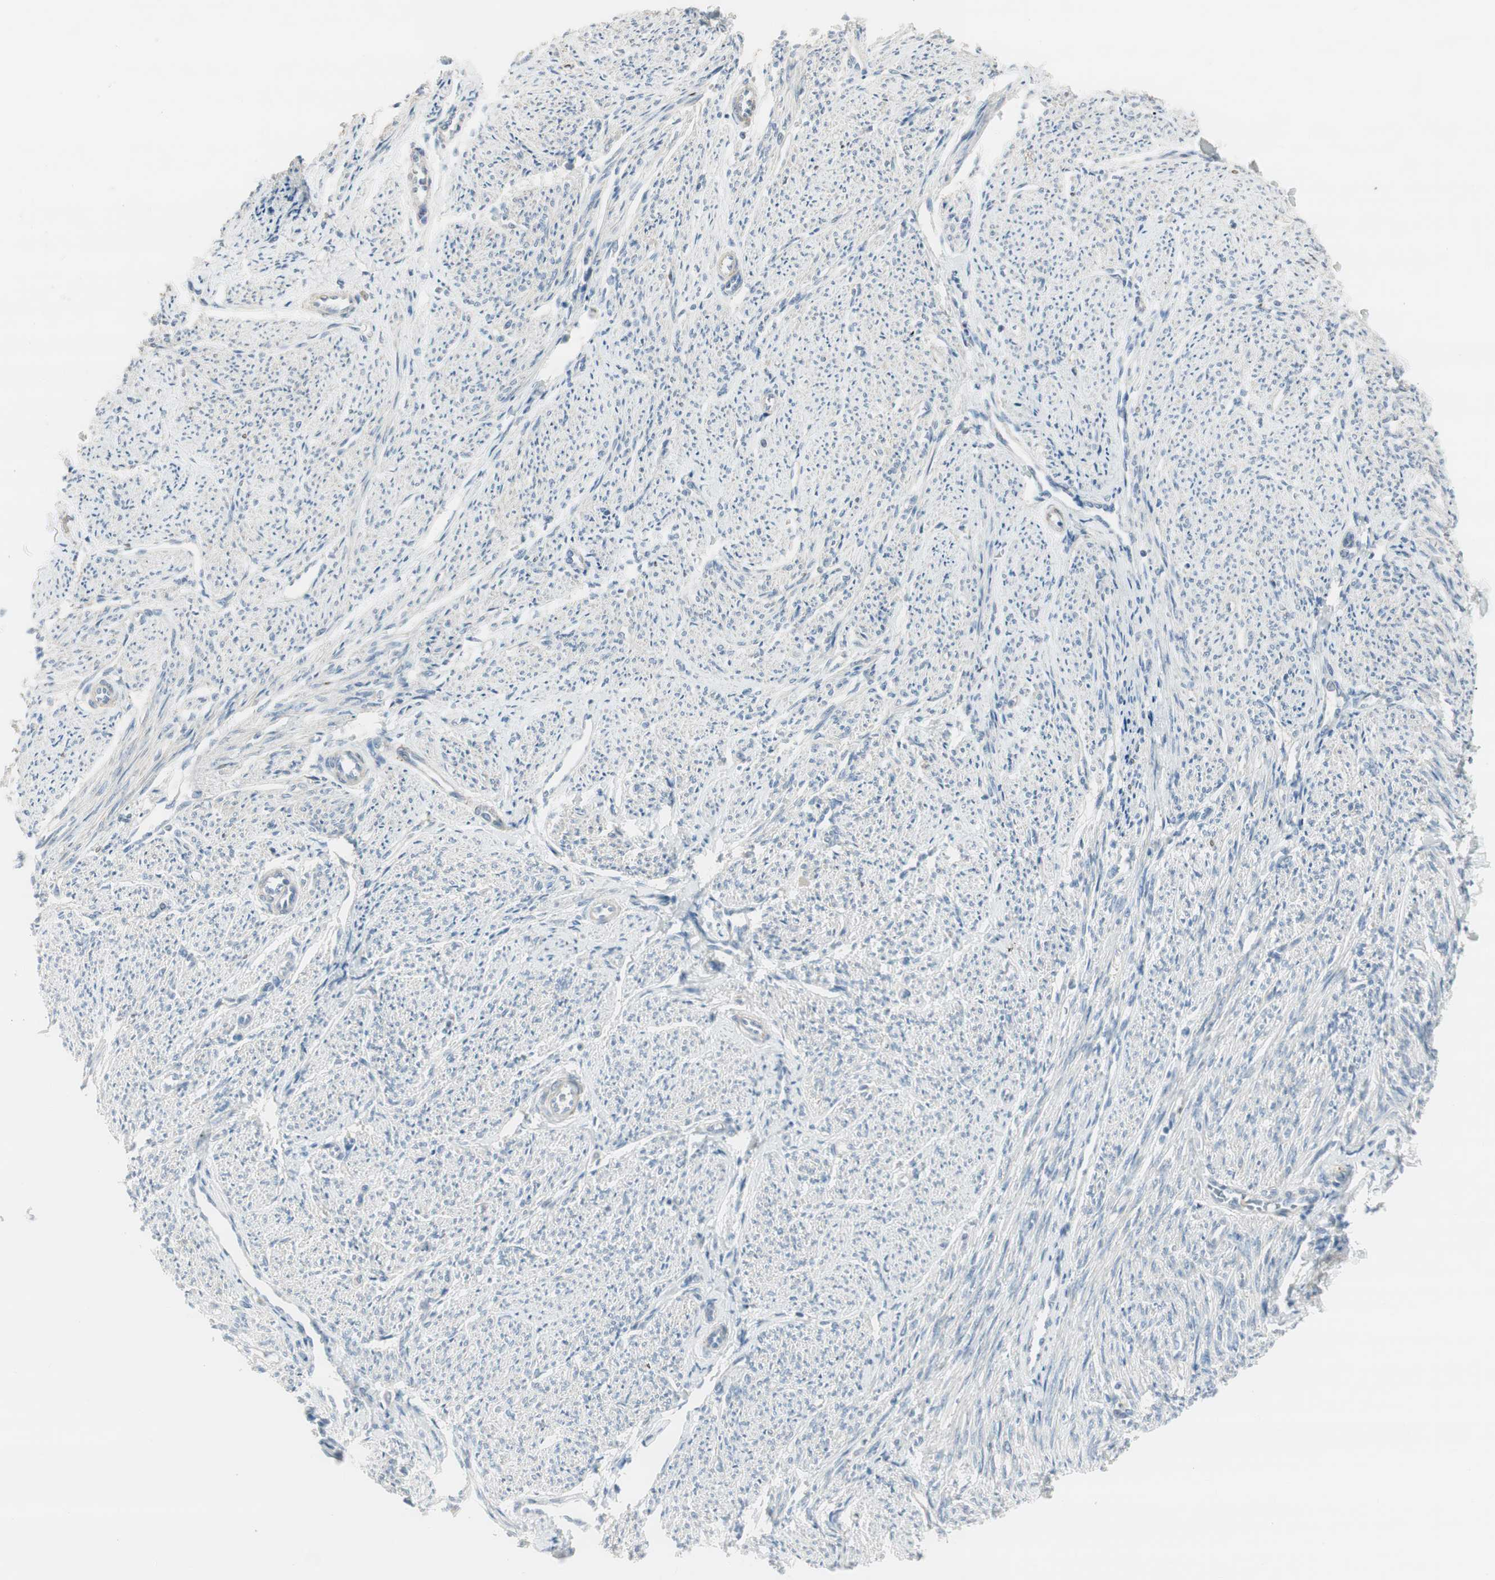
{"staining": {"intensity": "weak", "quantity": "<25%", "location": "cytoplasmic/membranous,nuclear"}, "tissue": "smooth muscle", "cell_type": "Smooth muscle cells", "image_type": "normal", "snomed": [{"axis": "morphology", "description": "Normal tissue, NOS"}, {"axis": "topography", "description": "Smooth muscle"}], "caption": "Immunohistochemistry (IHC) of normal smooth muscle exhibits no positivity in smooth muscle cells. (Stains: DAB immunohistochemistry with hematoxylin counter stain, Microscopy: brightfield microscopy at high magnification).", "gene": "EVA1A", "patient": {"sex": "female", "age": 65}}